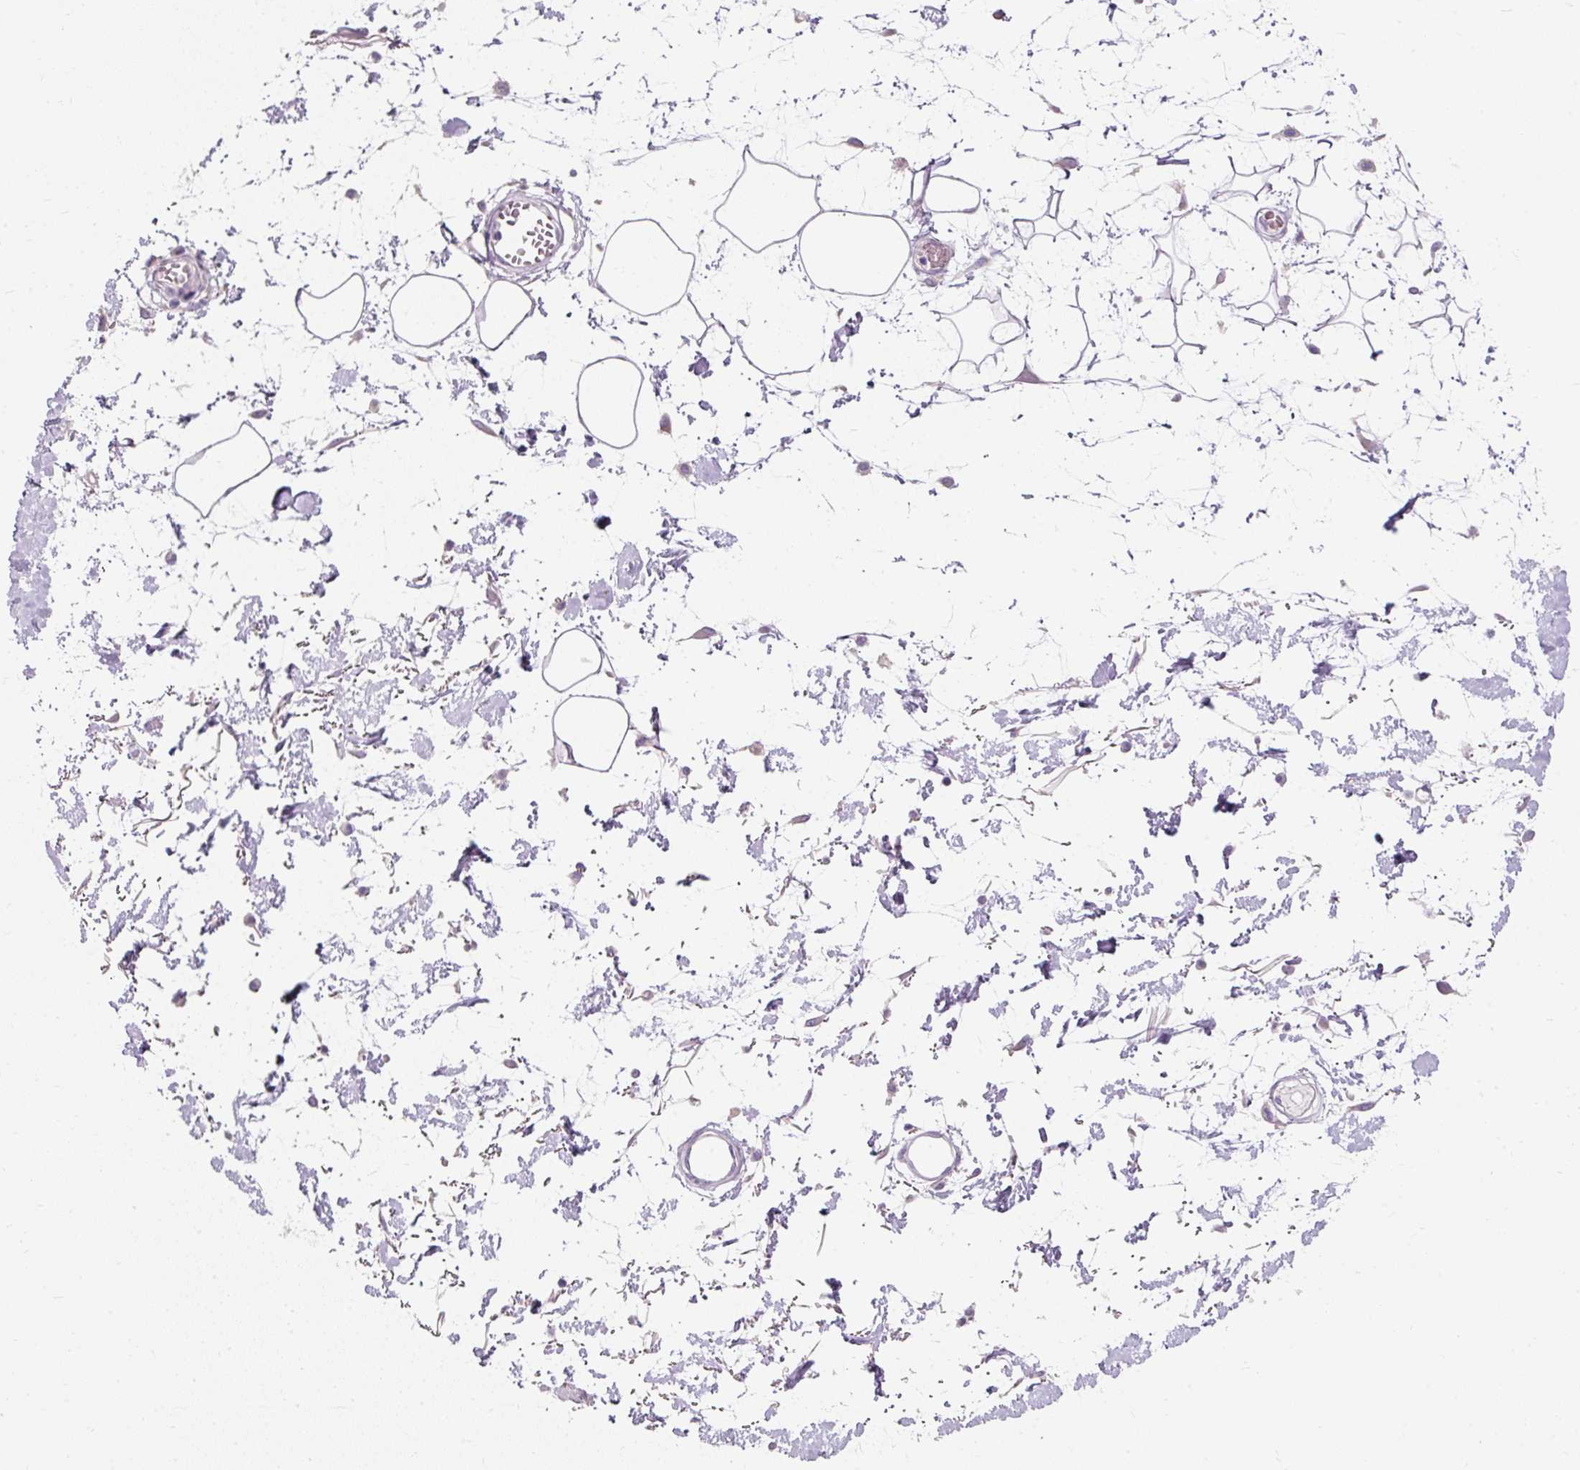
{"staining": {"intensity": "negative", "quantity": "none", "location": "none"}, "tissue": "adipose tissue", "cell_type": "Adipocytes", "image_type": "normal", "snomed": [{"axis": "morphology", "description": "Normal tissue, NOS"}, {"axis": "topography", "description": "Vulva"}, {"axis": "topography", "description": "Peripheral nerve tissue"}], "caption": "A high-resolution image shows immunohistochemistry staining of benign adipose tissue, which exhibits no significant staining in adipocytes.", "gene": "TMEM213", "patient": {"sex": "female", "age": 68}}